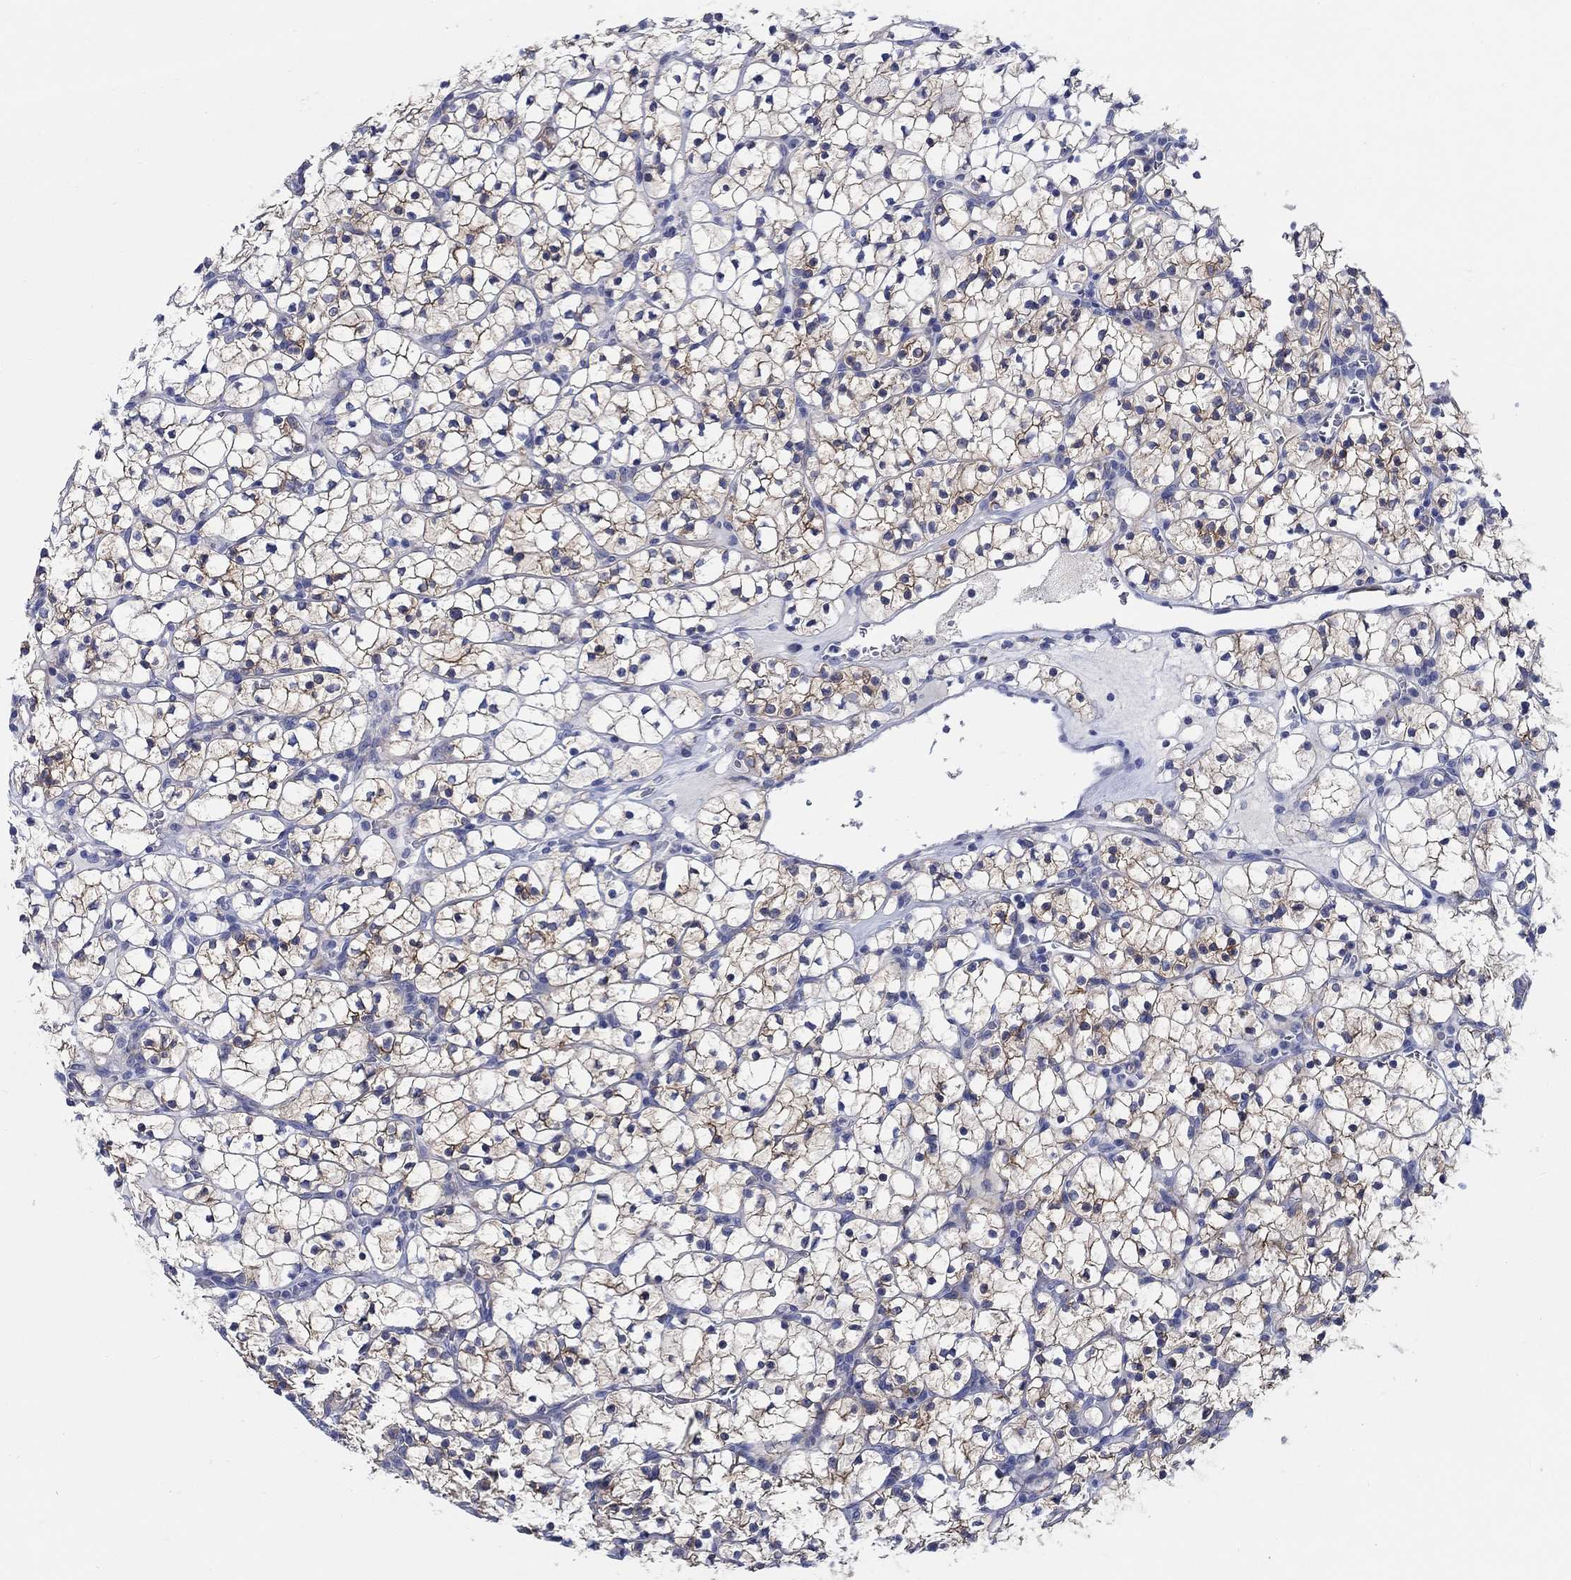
{"staining": {"intensity": "moderate", "quantity": ">75%", "location": "cytoplasmic/membranous"}, "tissue": "renal cancer", "cell_type": "Tumor cells", "image_type": "cancer", "snomed": [{"axis": "morphology", "description": "Adenocarcinoma, NOS"}, {"axis": "topography", "description": "Kidney"}], "caption": "IHC (DAB) staining of human renal adenocarcinoma reveals moderate cytoplasmic/membranous protein expression in approximately >75% of tumor cells. (DAB IHC, brown staining for protein, blue staining for nuclei).", "gene": "RAP1GAP", "patient": {"sex": "female", "age": 89}}